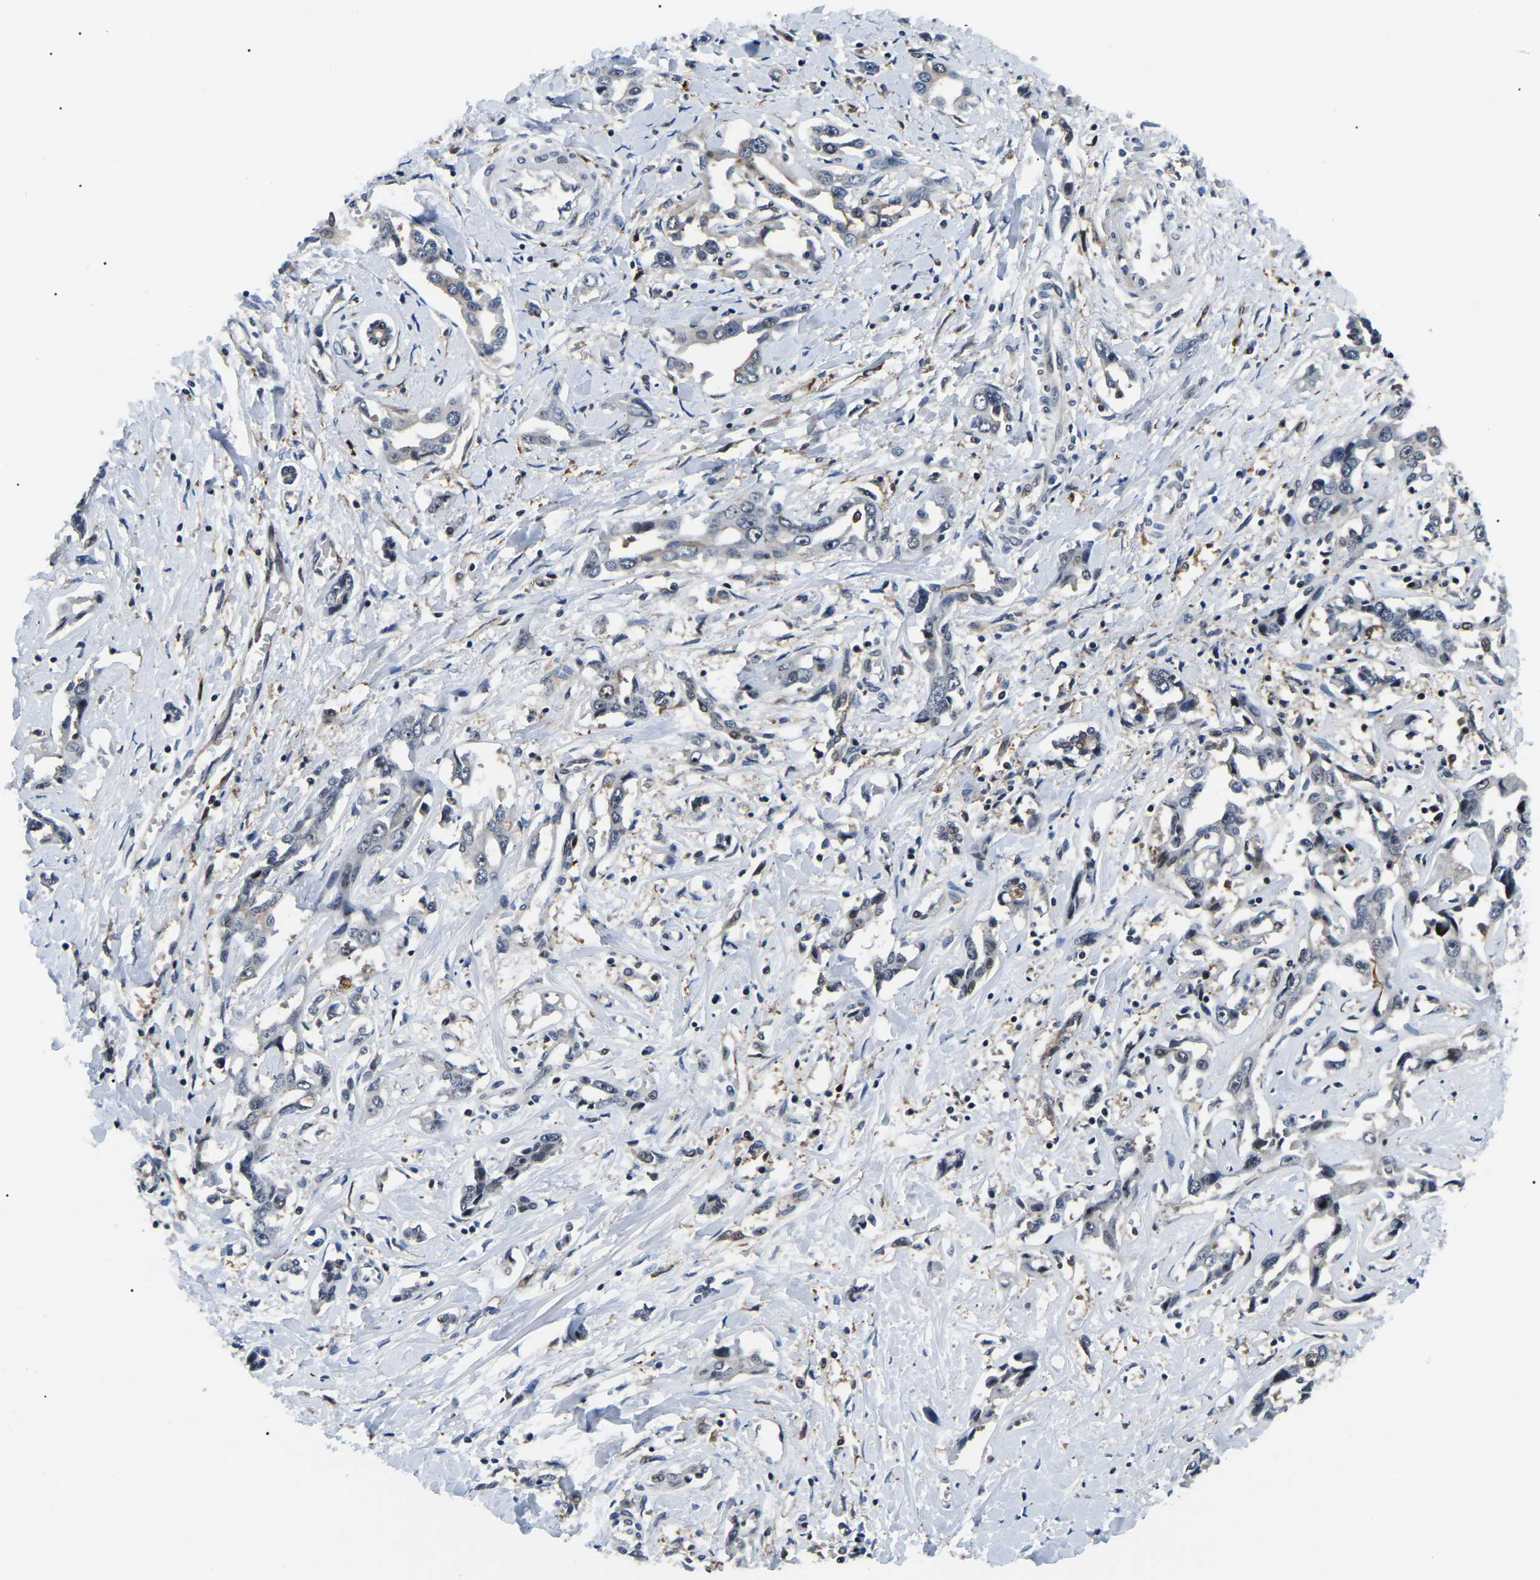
{"staining": {"intensity": "negative", "quantity": "none", "location": "none"}, "tissue": "liver cancer", "cell_type": "Tumor cells", "image_type": "cancer", "snomed": [{"axis": "morphology", "description": "Cholangiocarcinoma"}, {"axis": "topography", "description": "Liver"}], "caption": "DAB immunohistochemical staining of liver cancer reveals no significant expression in tumor cells.", "gene": "RRP1B", "patient": {"sex": "male", "age": 59}}